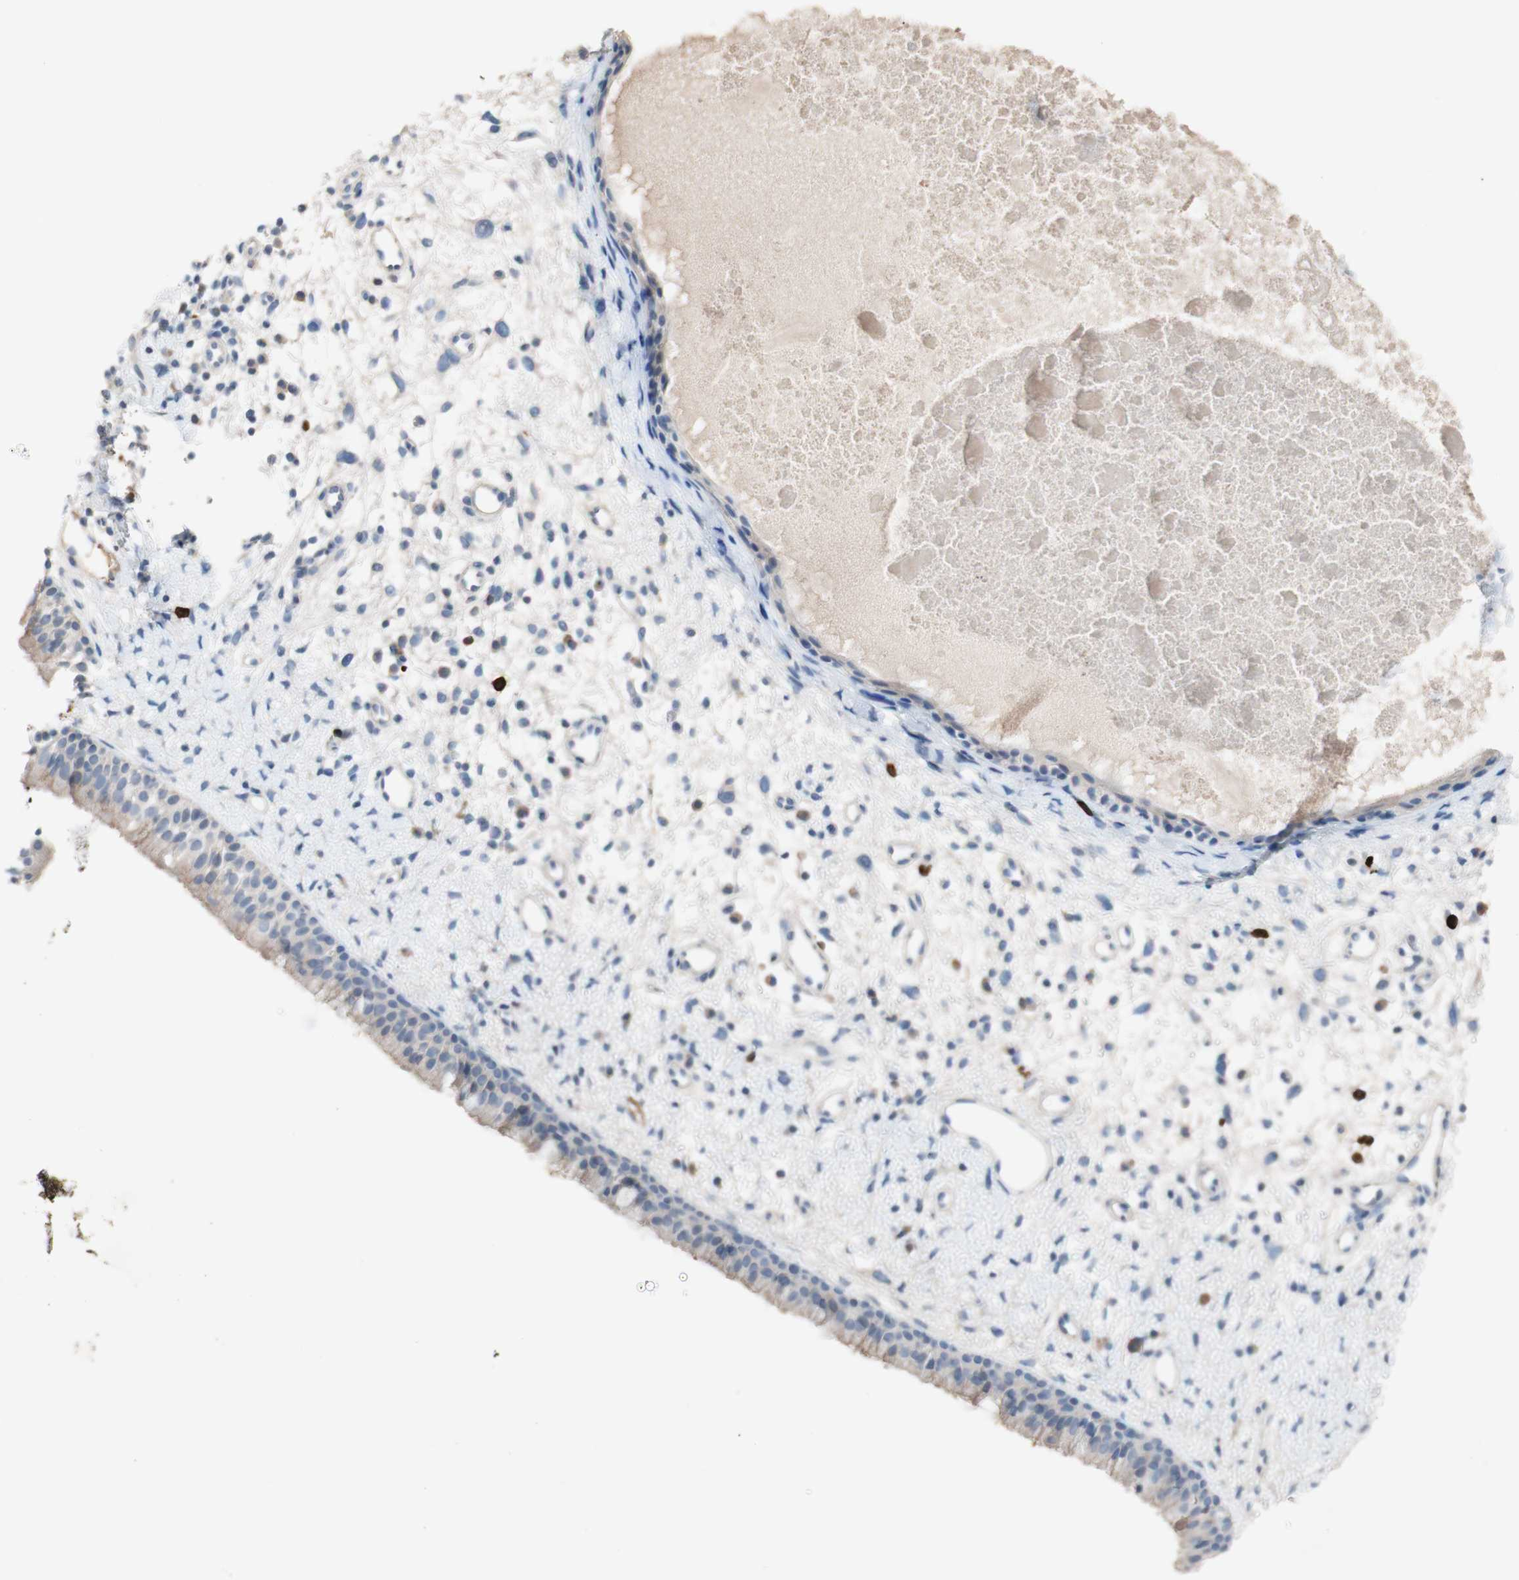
{"staining": {"intensity": "weak", "quantity": ">75%", "location": "cytoplasmic/membranous"}, "tissue": "nasopharynx", "cell_type": "Respiratory epithelial cells", "image_type": "normal", "snomed": [{"axis": "morphology", "description": "Normal tissue, NOS"}, {"axis": "topography", "description": "Nasopharynx"}], "caption": "A micrograph of nasopharynx stained for a protein exhibits weak cytoplasmic/membranous brown staining in respiratory epithelial cells.", "gene": "PACSIN1", "patient": {"sex": "male", "age": 22}}